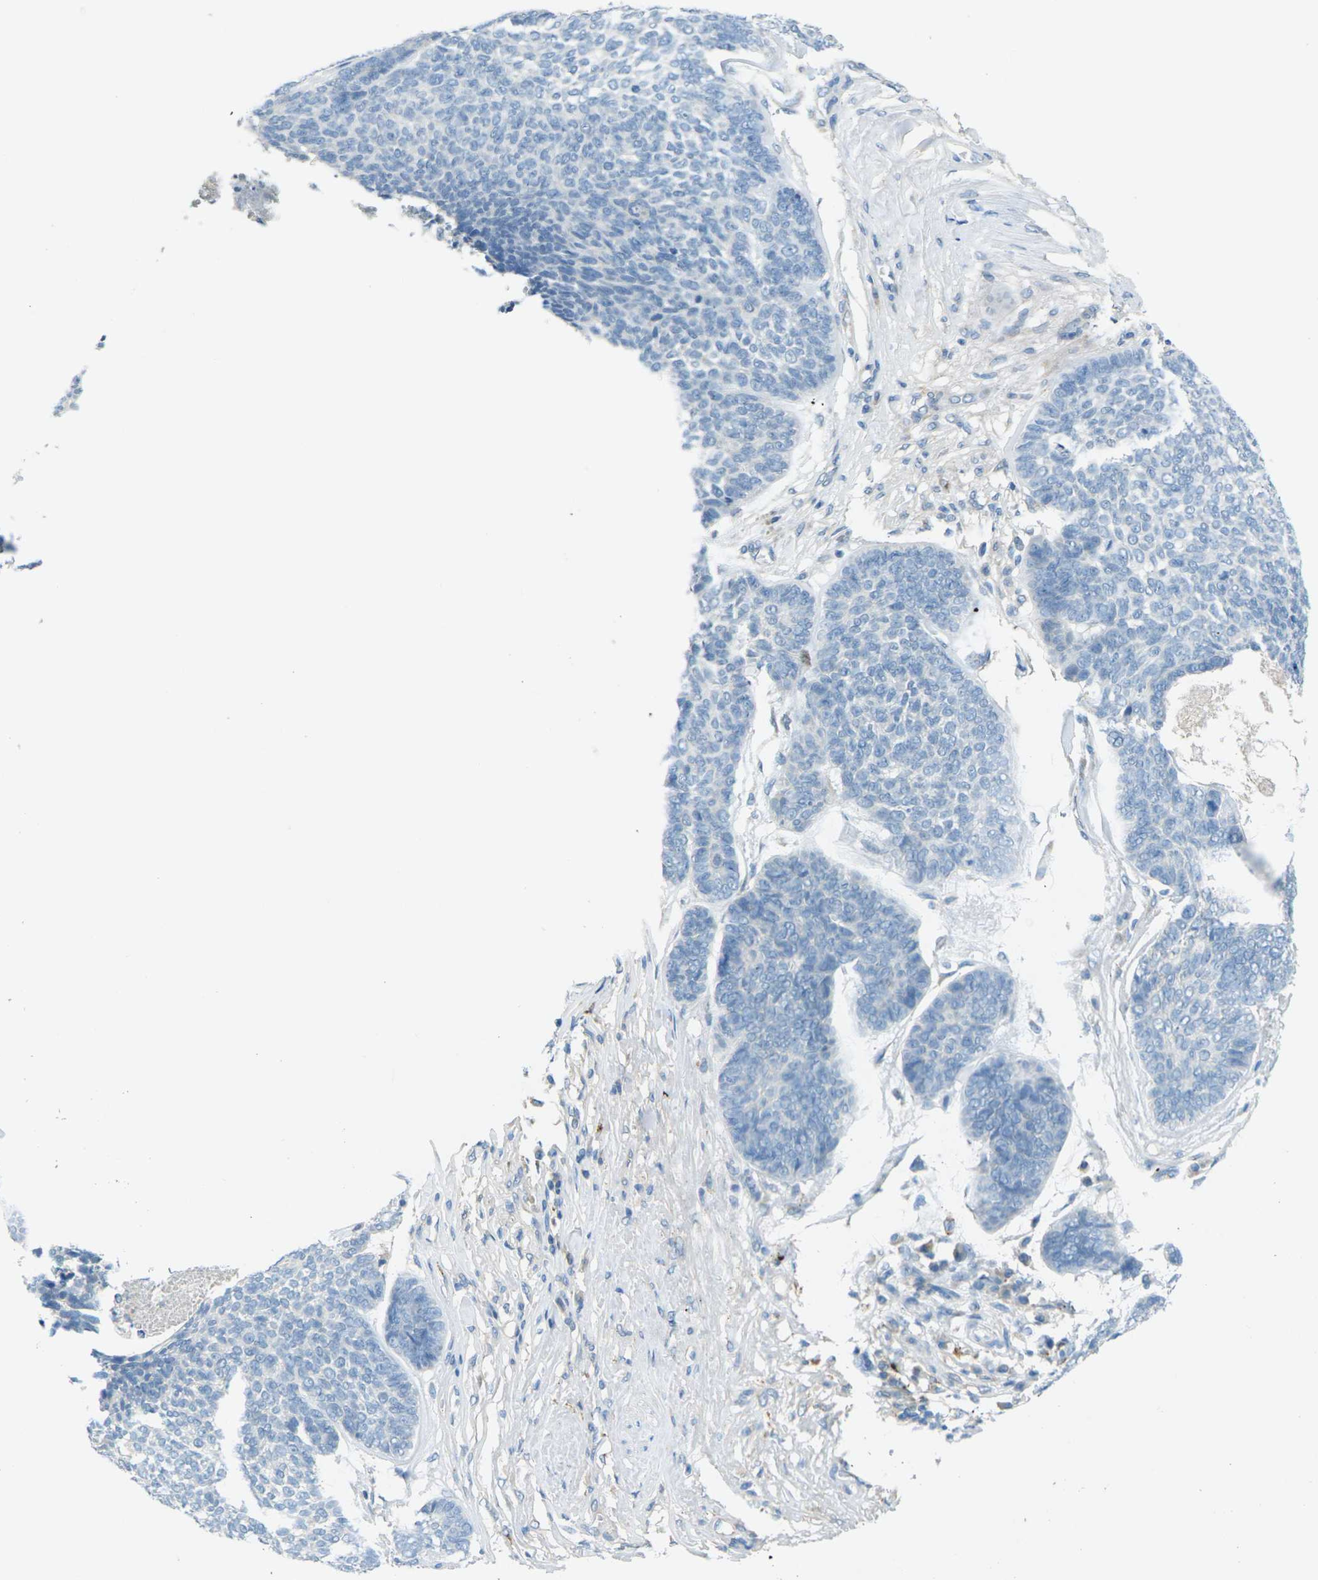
{"staining": {"intensity": "negative", "quantity": "none", "location": "none"}, "tissue": "skin cancer", "cell_type": "Tumor cells", "image_type": "cancer", "snomed": [{"axis": "morphology", "description": "Basal cell carcinoma"}, {"axis": "topography", "description": "Skin"}], "caption": "Basal cell carcinoma (skin) was stained to show a protein in brown. There is no significant positivity in tumor cells.", "gene": "CYP2C8", "patient": {"sex": "male", "age": 84}}